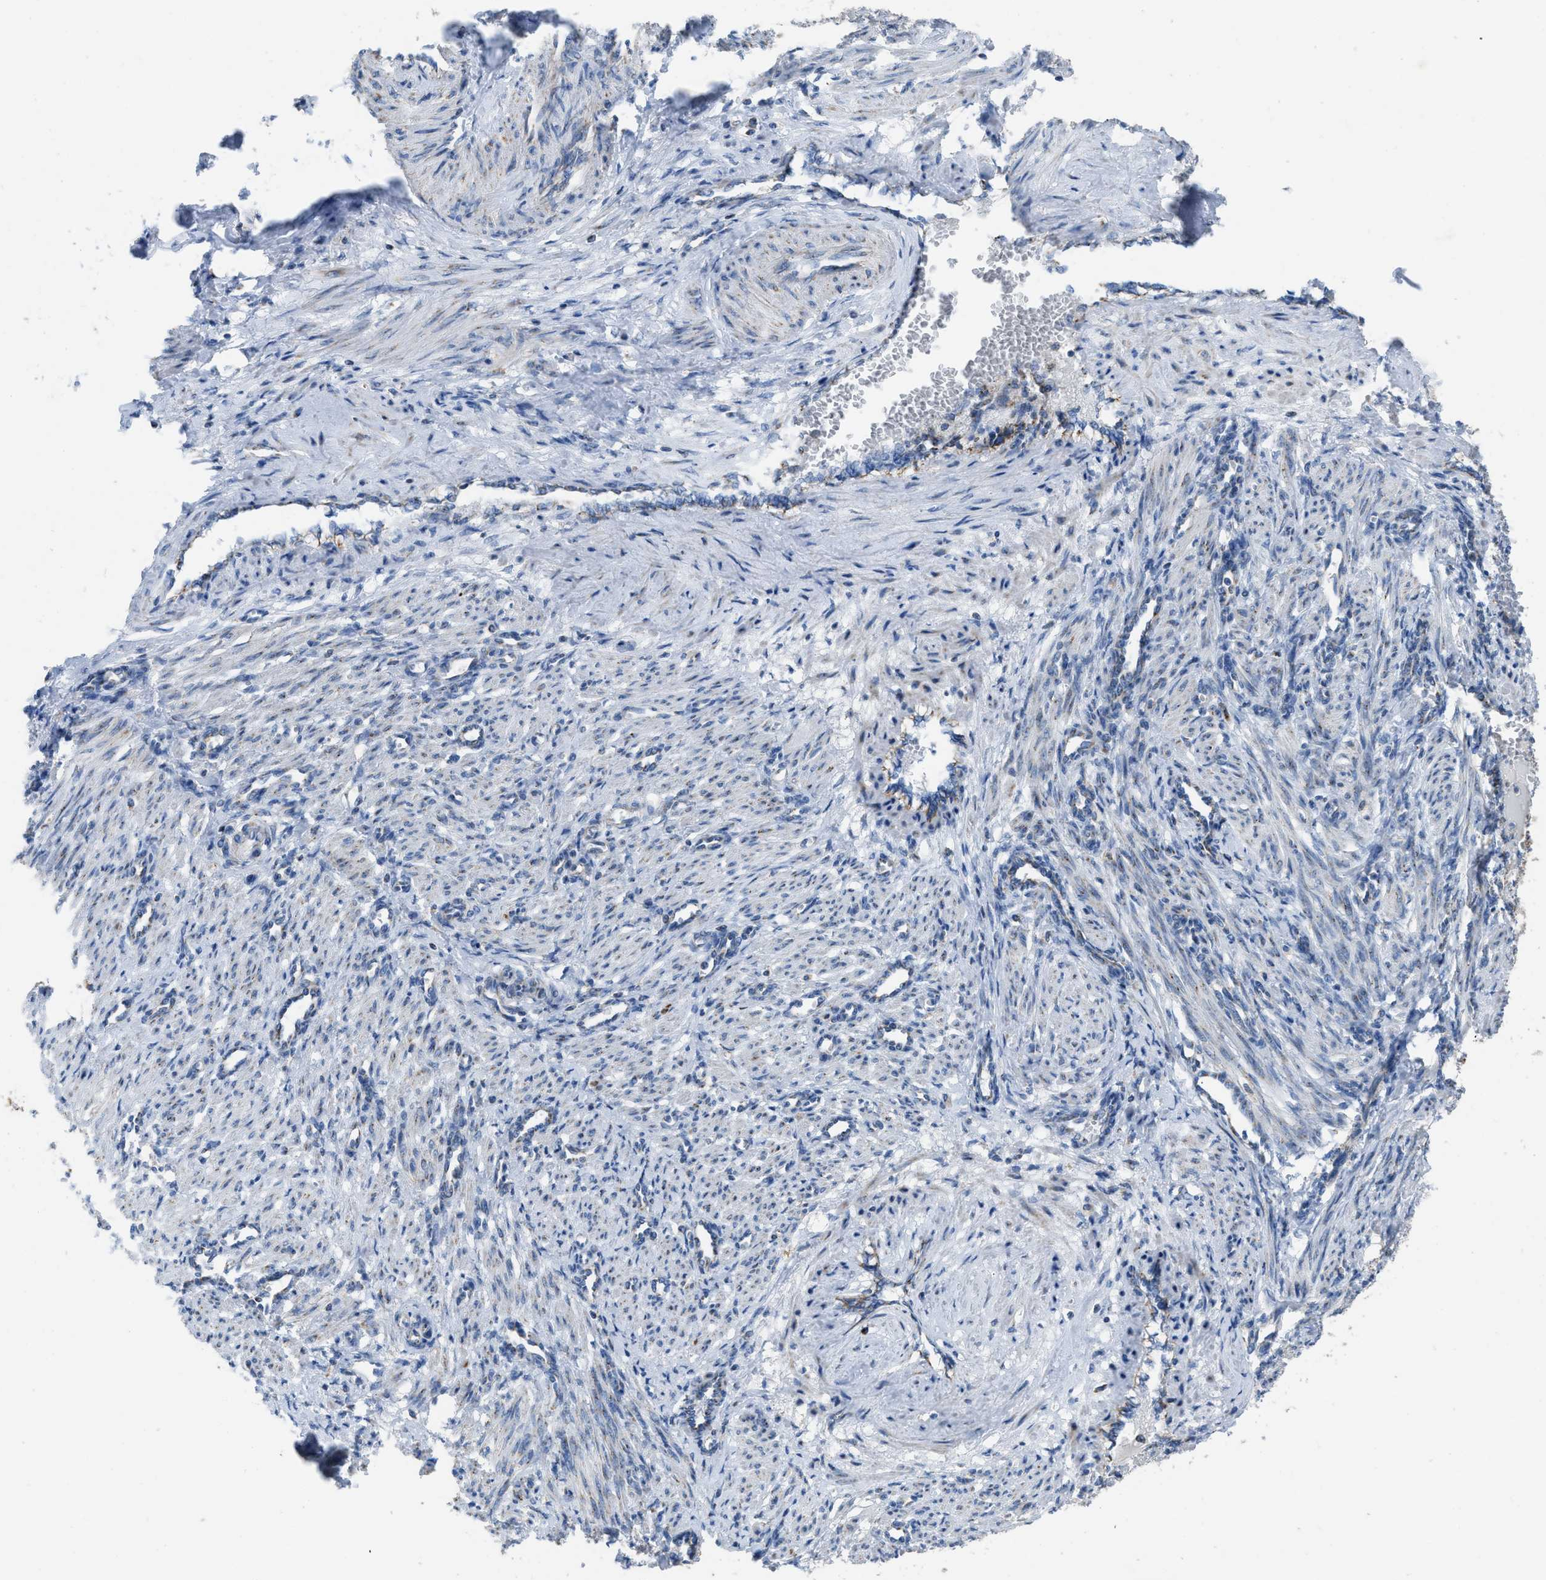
{"staining": {"intensity": "negative", "quantity": "none", "location": "none"}, "tissue": "smooth muscle", "cell_type": "Smooth muscle cells", "image_type": "normal", "snomed": [{"axis": "morphology", "description": "Normal tissue, NOS"}, {"axis": "topography", "description": "Endometrium"}], "caption": "An IHC photomicrograph of unremarkable smooth muscle is shown. There is no staining in smooth muscle cells of smooth muscle.", "gene": "ETFB", "patient": {"sex": "female", "age": 33}}